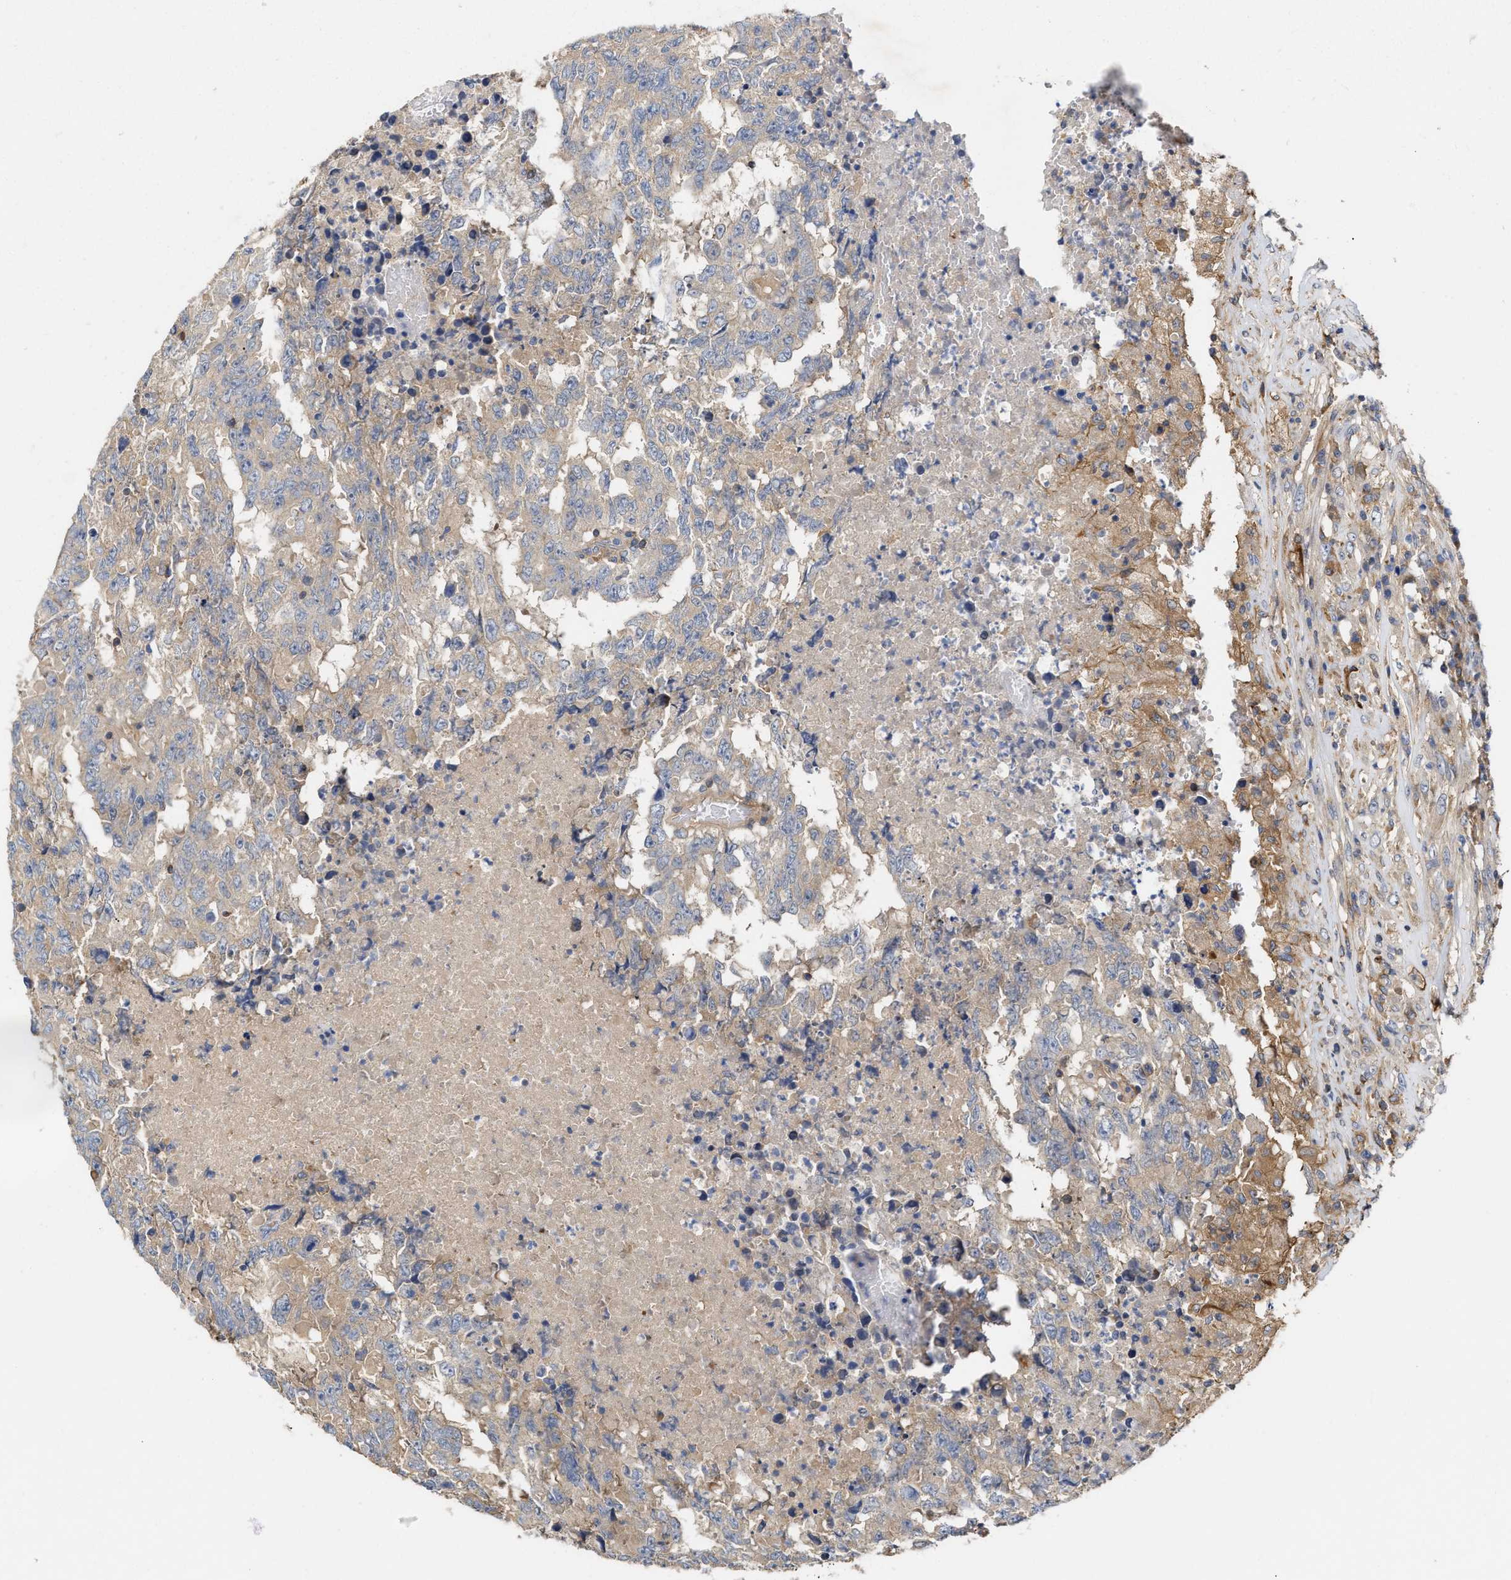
{"staining": {"intensity": "weak", "quantity": "<25%", "location": "cytoplasmic/membranous"}, "tissue": "testis cancer", "cell_type": "Tumor cells", "image_type": "cancer", "snomed": [{"axis": "morphology", "description": "Necrosis, NOS"}, {"axis": "morphology", "description": "Carcinoma, Embryonal, NOS"}, {"axis": "topography", "description": "Testis"}], "caption": "Human testis embryonal carcinoma stained for a protein using immunohistochemistry shows no positivity in tumor cells.", "gene": "BBLN", "patient": {"sex": "male", "age": 19}}